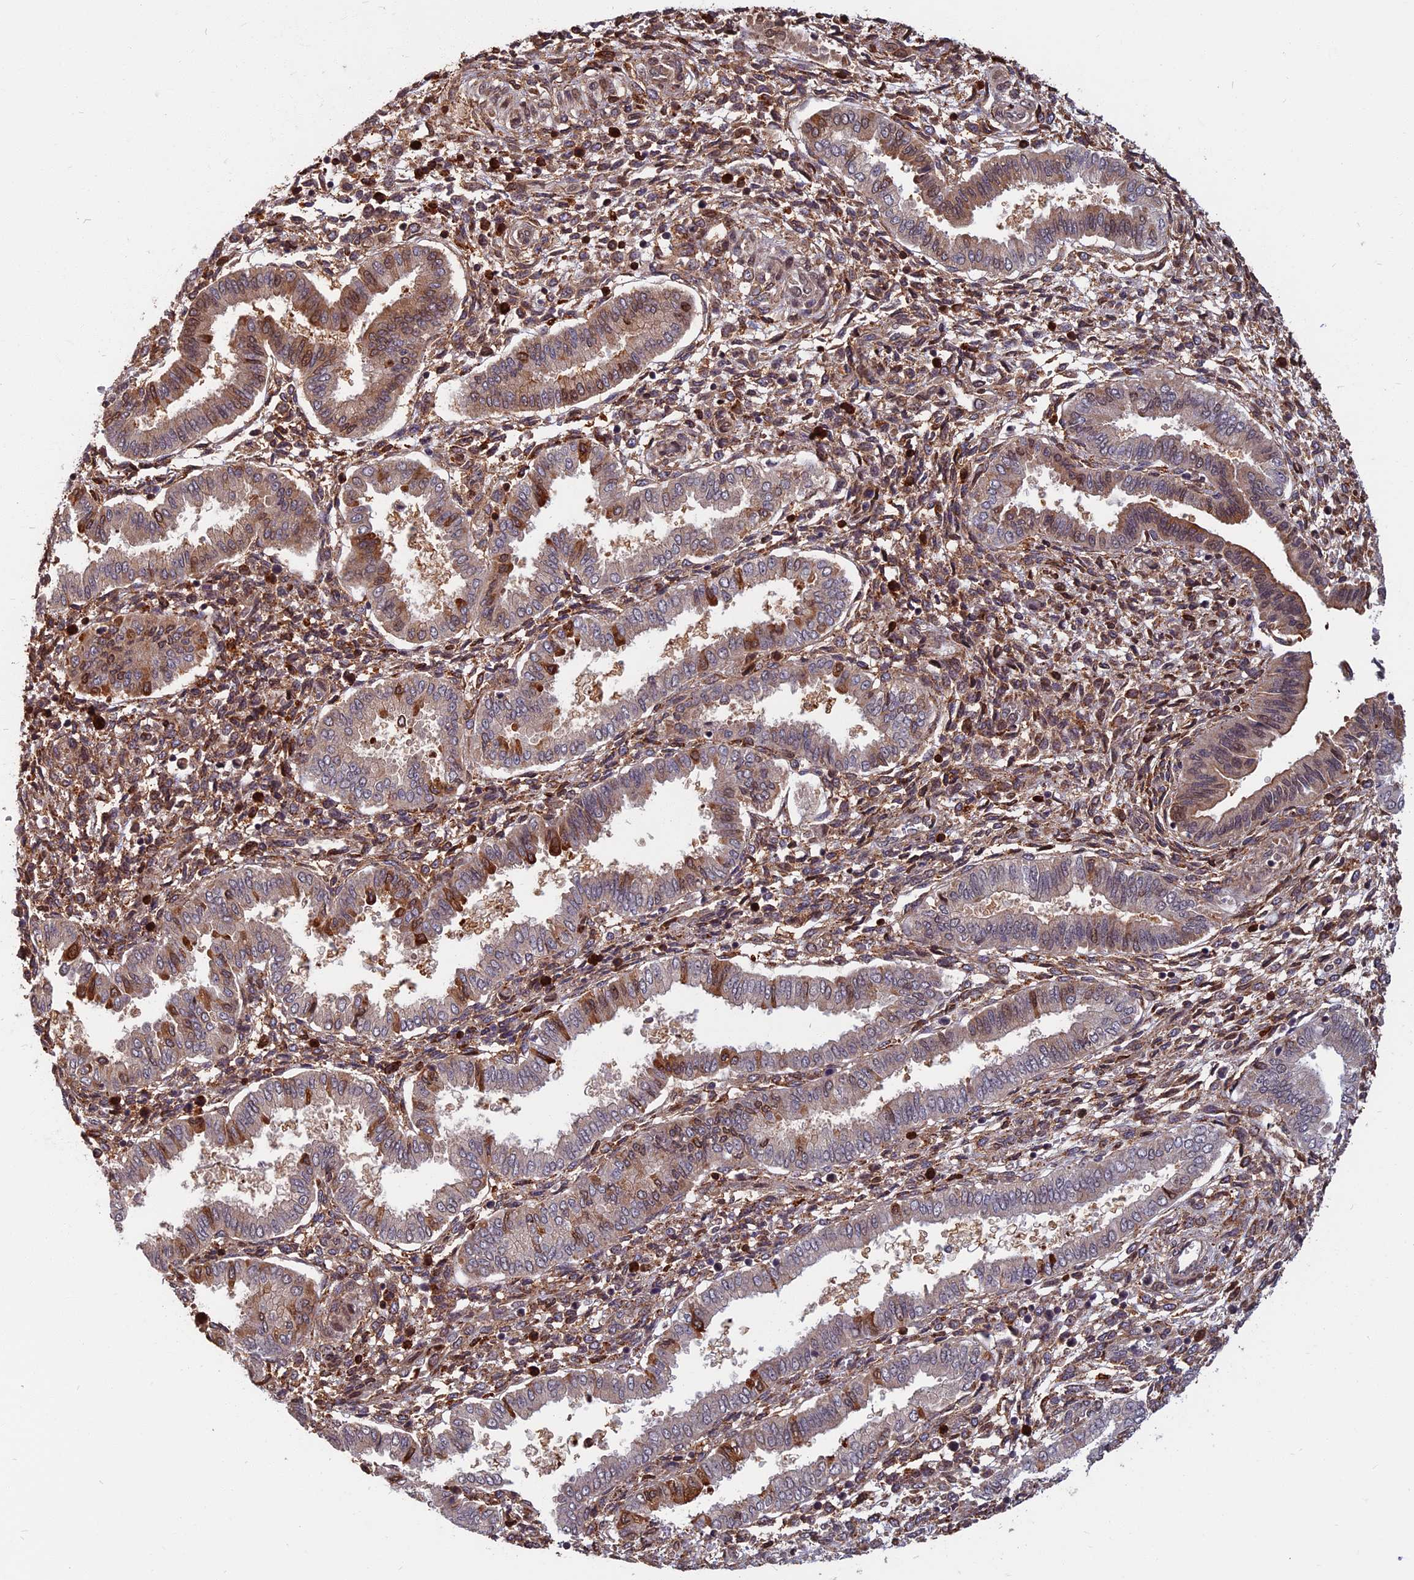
{"staining": {"intensity": "moderate", "quantity": ">75%", "location": "cytoplasmic/membranous"}, "tissue": "endometrium", "cell_type": "Cells in endometrial stroma", "image_type": "normal", "snomed": [{"axis": "morphology", "description": "Normal tissue, NOS"}, {"axis": "topography", "description": "Endometrium"}], "caption": "Protein expression by immunohistochemistry displays moderate cytoplasmic/membranous positivity in about >75% of cells in endometrial stroma in benign endometrium. (Brightfield microscopy of DAB IHC at high magnification).", "gene": "SPG11", "patient": {"sex": "female", "age": 24}}